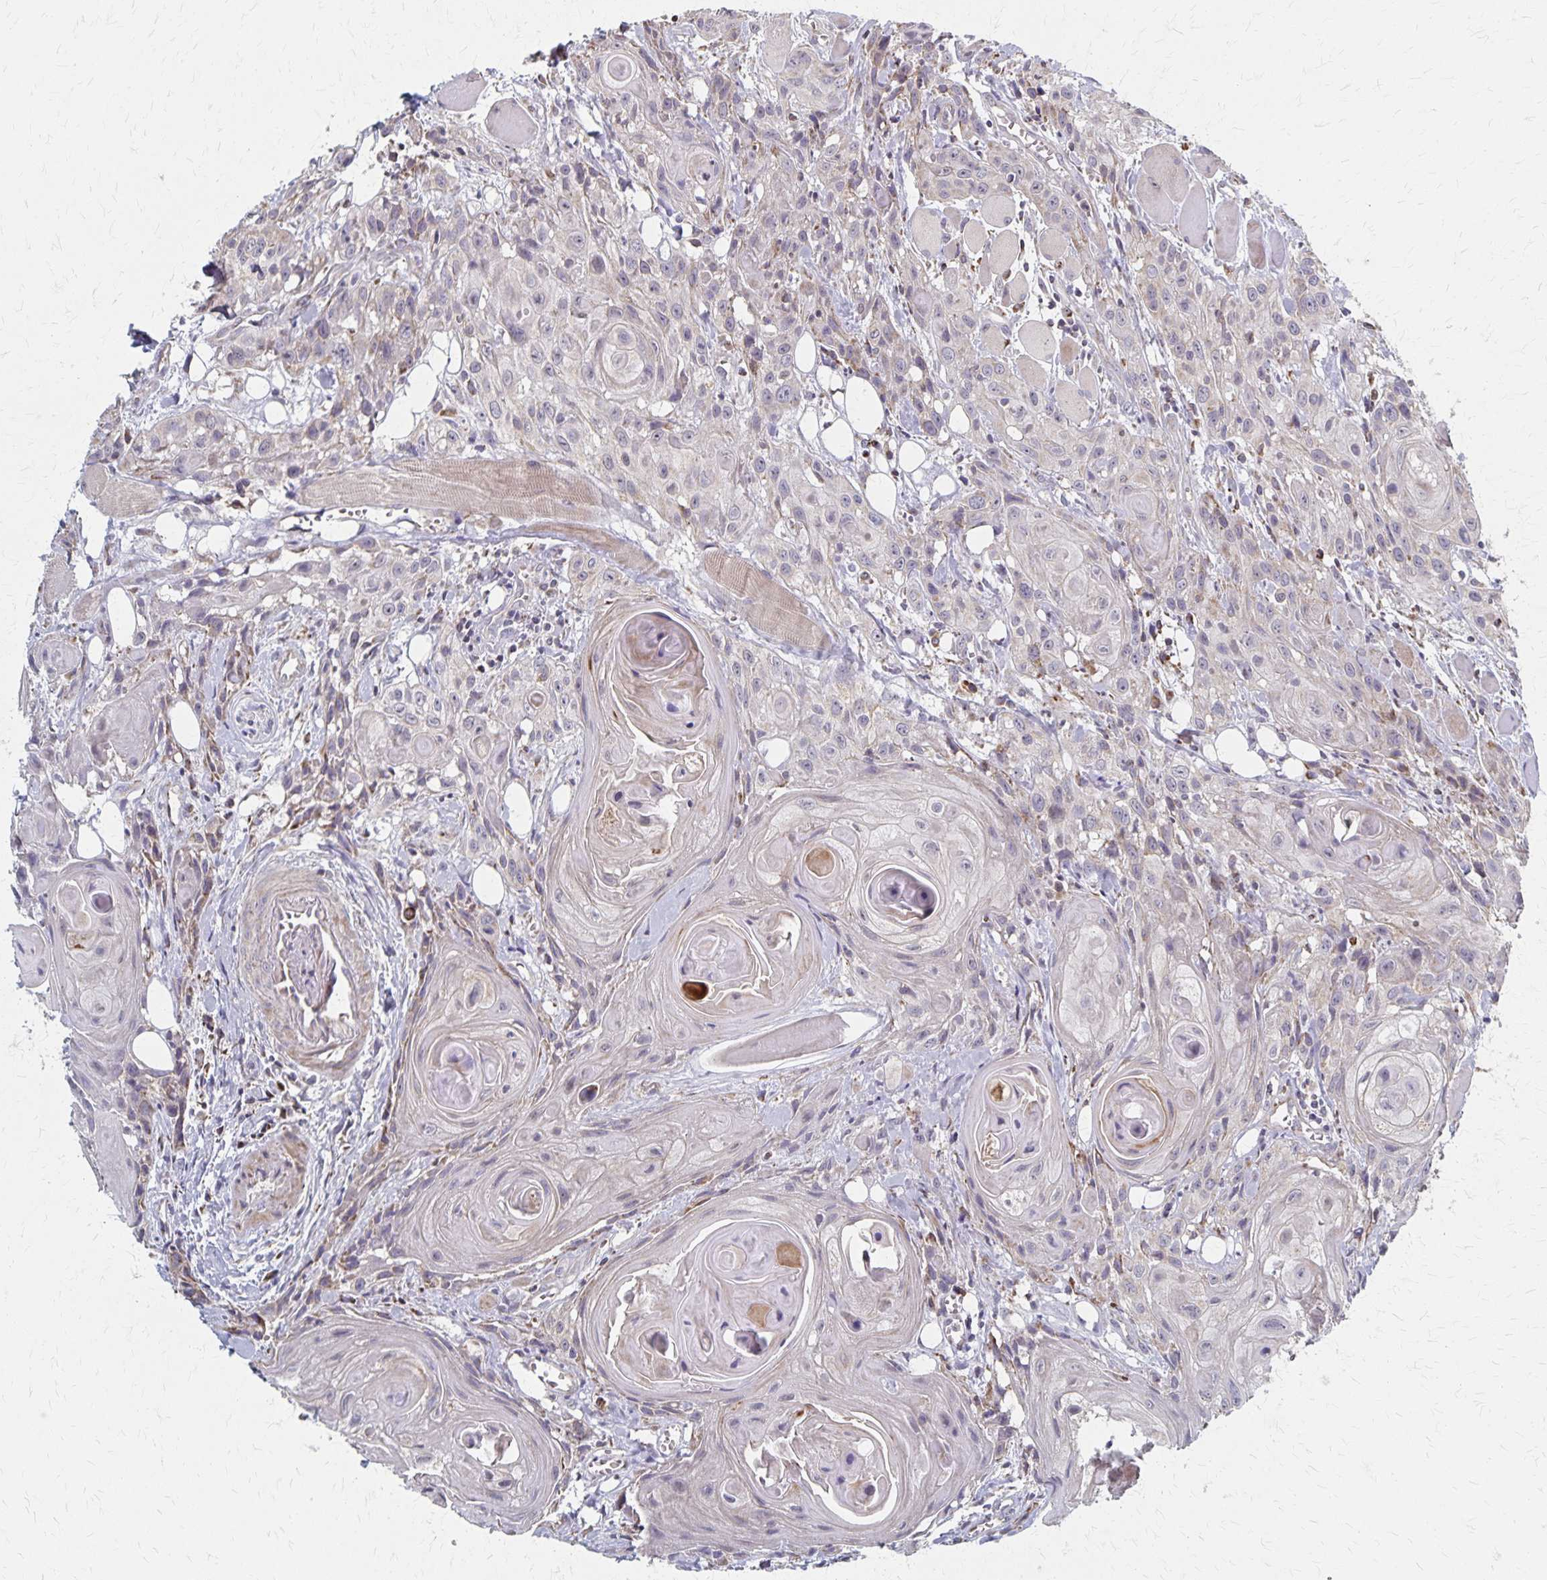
{"staining": {"intensity": "weak", "quantity": "<25%", "location": "cytoplasmic/membranous"}, "tissue": "head and neck cancer", "cell_type": "Tumor cells", "image_type": "cancer", "snomed": [{"axis": "morphology", "description": "Squamous cell carcinoma, NOS"}, {"axis": "topography", "description": "Oral tissue"}, {"axis": "topography", "description": "Head-Neck"}], "caption": "High power microscopy micrograph of an IHC histopathology image of squamous cell carcinoma (head and neck), revealing no significant staining in tumor cells.", "gene": "DYRK4", "patient": {"sex": "male", "age": 58}}